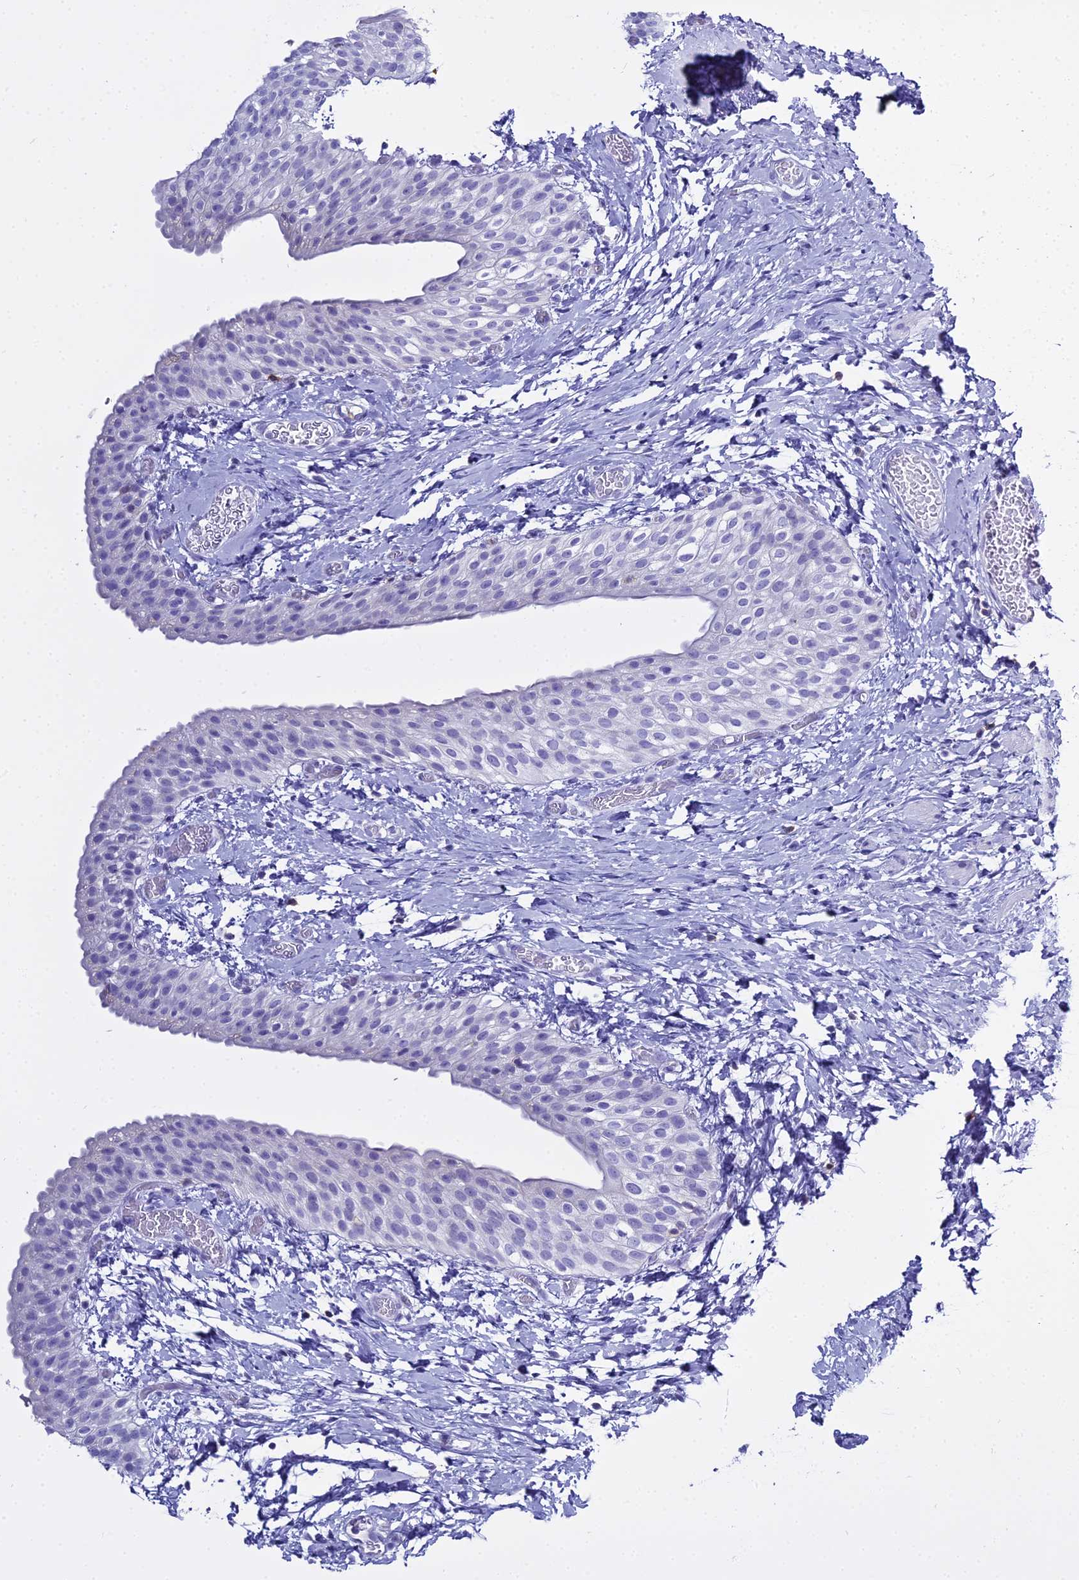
{"staining": {"intensity": "negative", "quantity": "none", "location": "none"}, "tissue": "urinary bladder", "cell_type": "Urothelial cells", "image_type": "normal", "snomed": [{"axis": "morphology", "description": "Normal tissue, NOS"}, {"axis": "topography", "description": "Urinary bladder"}], "caption": "The image exhibits no significant positivity in urothelial cells of urinary bladder.", "gene": "CD5", "patient": {"sex": "male", "age": 1}}